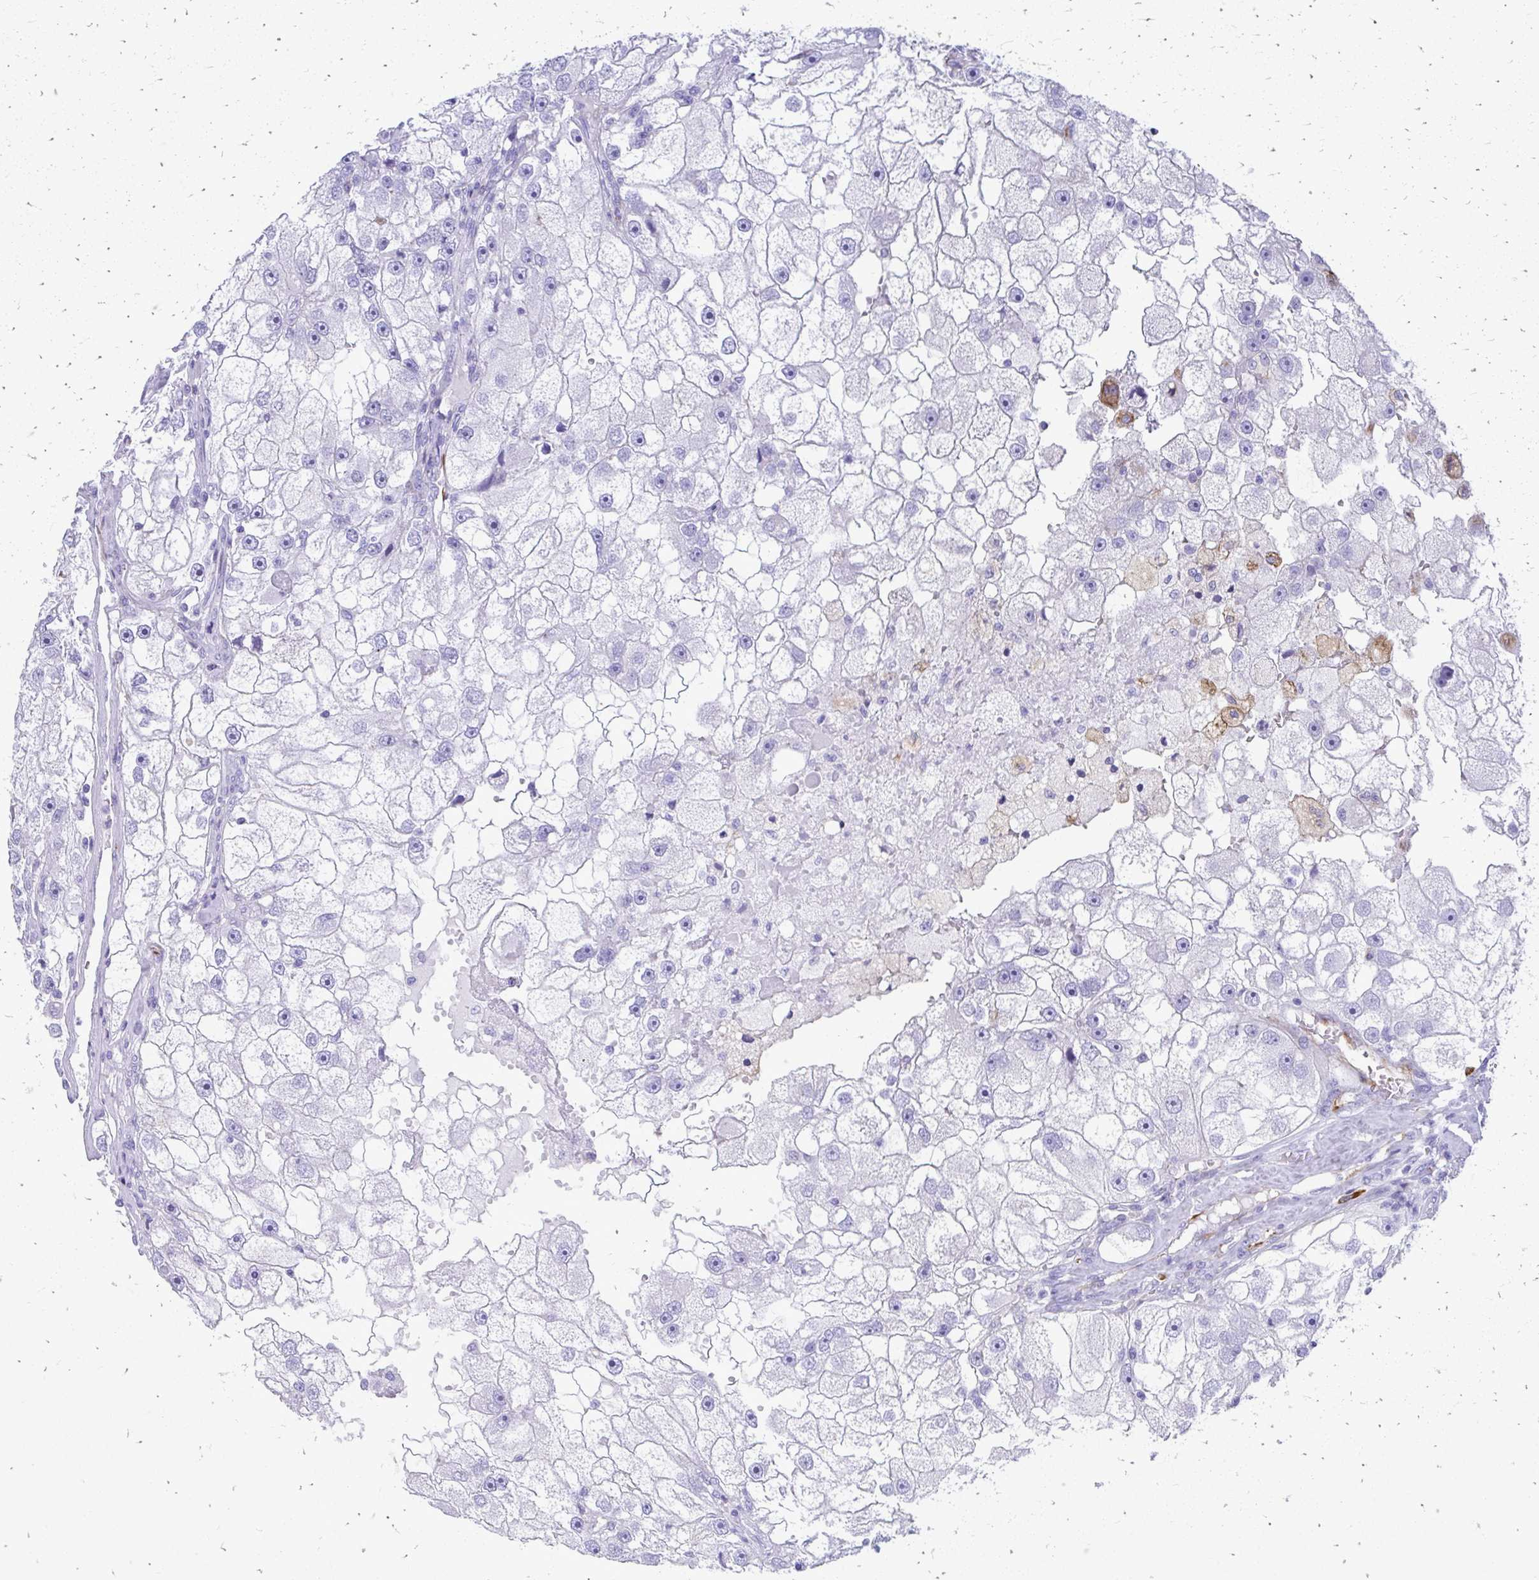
{"staining": {"intensity": "negative", "quantity": "none", "location": "none"}, "tissue": "renal cancer", "cell_type": "Tumor cells", "image_type": "cancer", "snomed": [{"axis": "morphology", "description": "Adenocarcinoma, NOS"}, {"axis": "topography", "description": "Kidney"}], "caption": "Immunohistochemistry of renal adenocarcinoma displays no positivity in tumor cells. The staining was performed using DAB (3,3'-diaminobenzidine) to visualize the protein expression in brown, while the nuclei were stained in blue with hematoxylin (Magnification: 20x).", "gene": "ZNF699", "patient": {"sex": "male", "age": 63}}